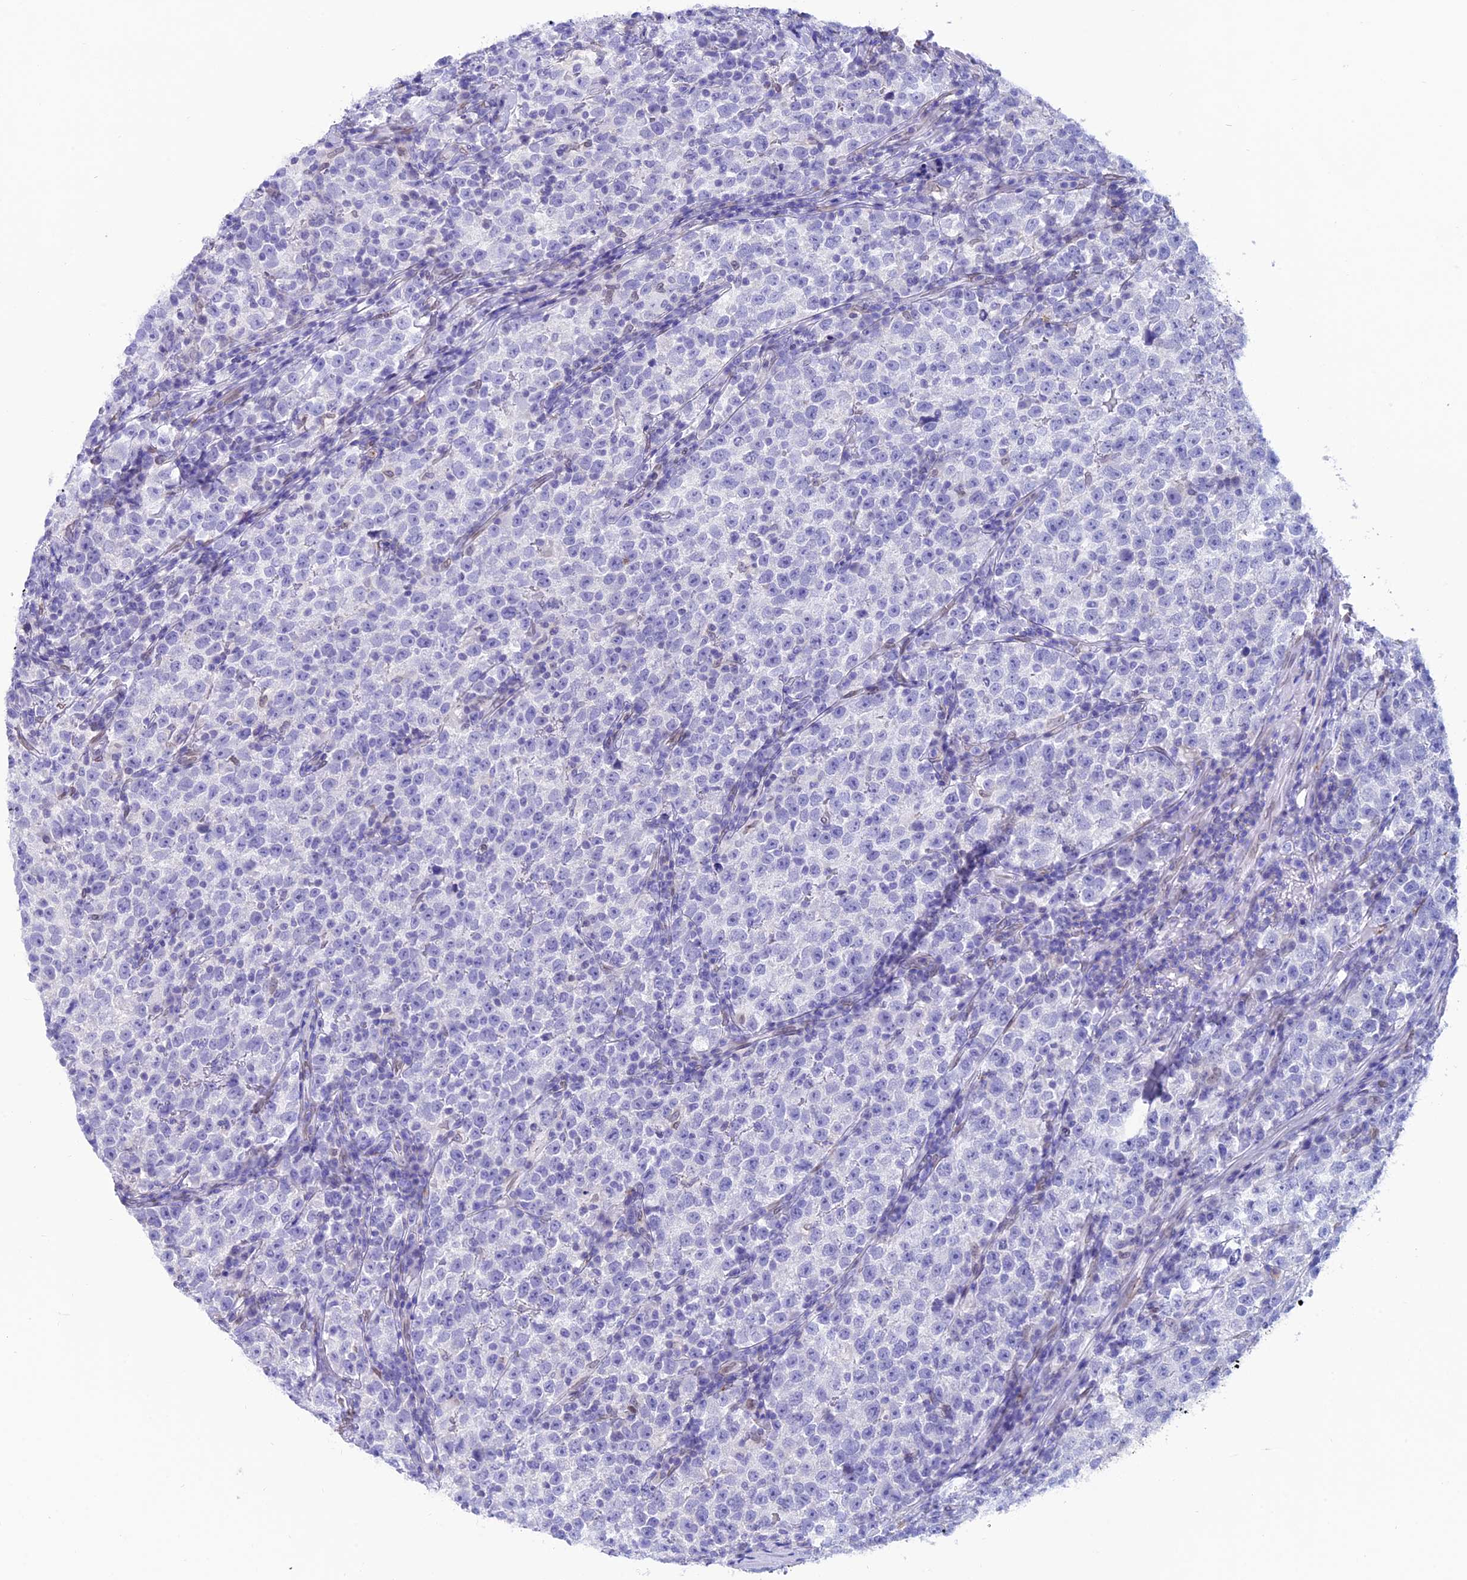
{"staining": {"intensity": "negative", "quantity": "none", "location": "none"}, "tissue": "testis cancer", "cell_type": "Tumor cells", "image_type": "cancer", "snomed": [{"axis": "morphology", "description": "Normal tissue, NOS"}, {"axis": "morphology", "description": "Seminoma, NOS"}, {"axis": "topography", "description": "Testis"}], "caption": "The histopathology image exhibits no staining of tumor cells in testis seminoma.", "gene": "TMPRSS7", "patient": {"sex": "male", "age": 43}}